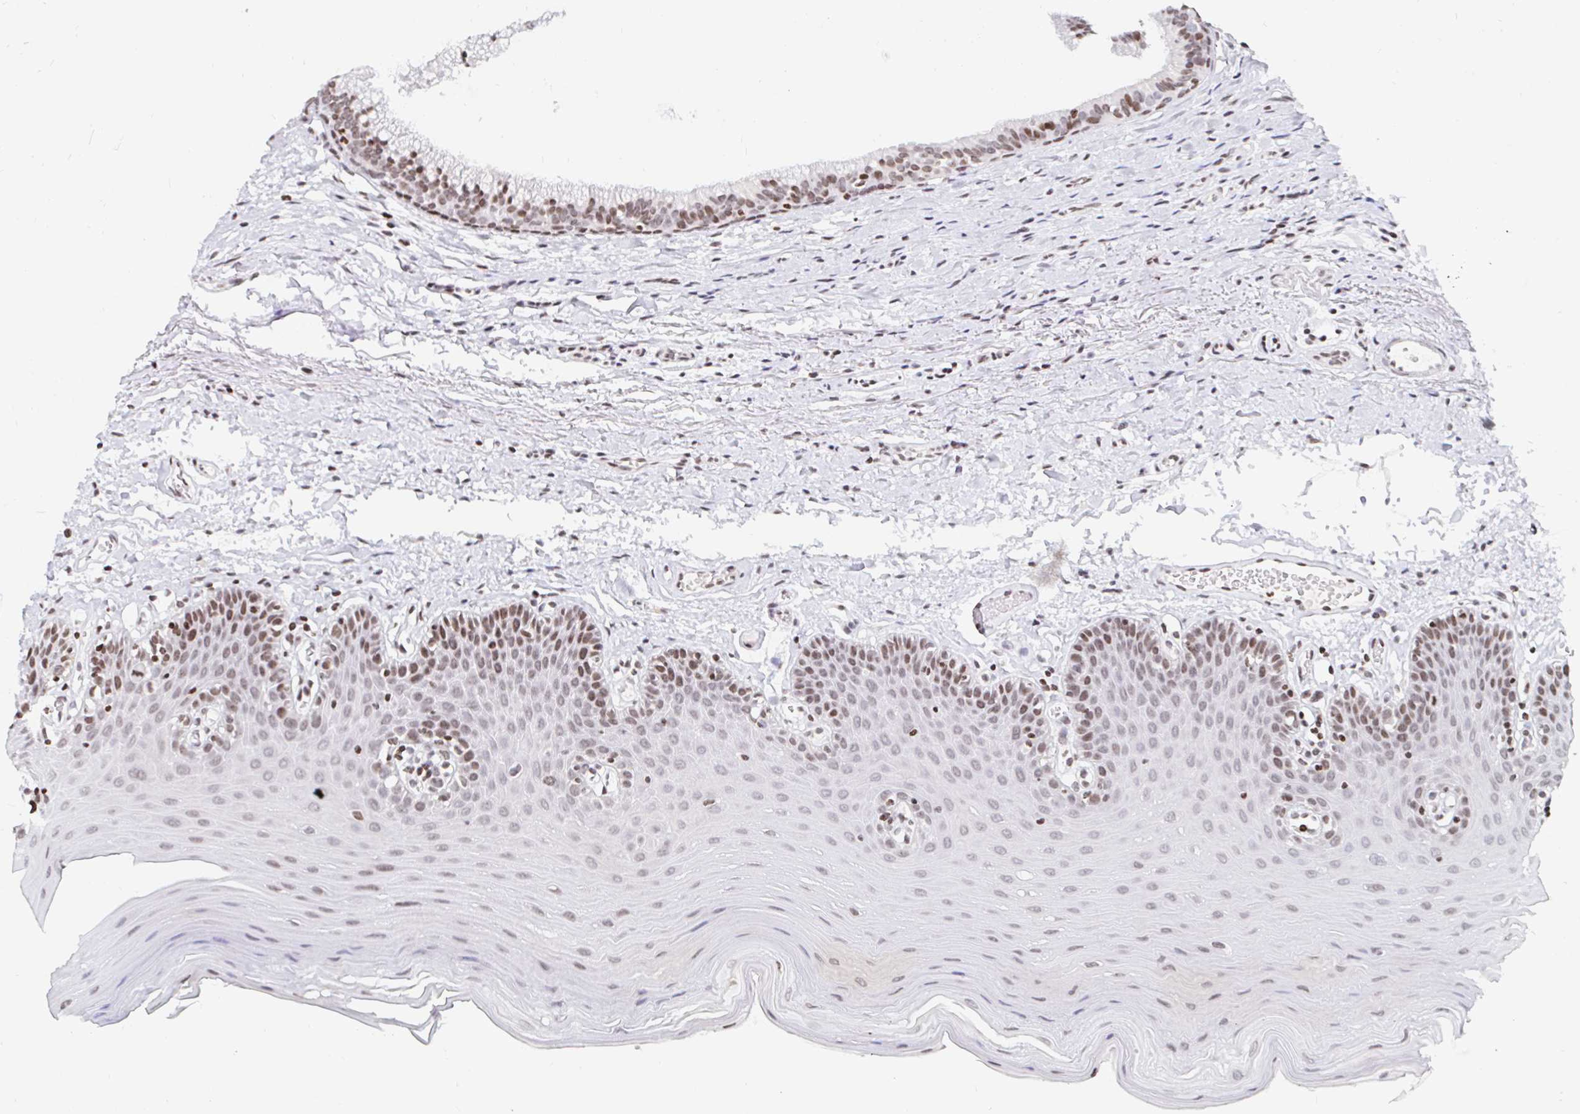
{"staining": {"intensity": "moderate", "quantity": "25%-75%", "location": "nuclear"}, "tissue": "oral mucosa", "cell_type": "Squamous epithelial cells", "image_type": "normal", "snomed": [{"axis": "morphology", "description": "Normal tissue, NOS"}, {"axis": "morphology", "description": "Adenocarcinoma, NOS"}, {"axis": "topography", "description": "Oral tissue"}, {"axis": "topography", "description": "Head-Neck"}], "caption": "There is medium levels of moderate nuclear positivity in squamous epithelial cells of normal oral mucosa, as demonstrated by immunohistochemical staining (brown color).", "gene": "HOXC10", "patient": {"sex": "female", "age": 57}}